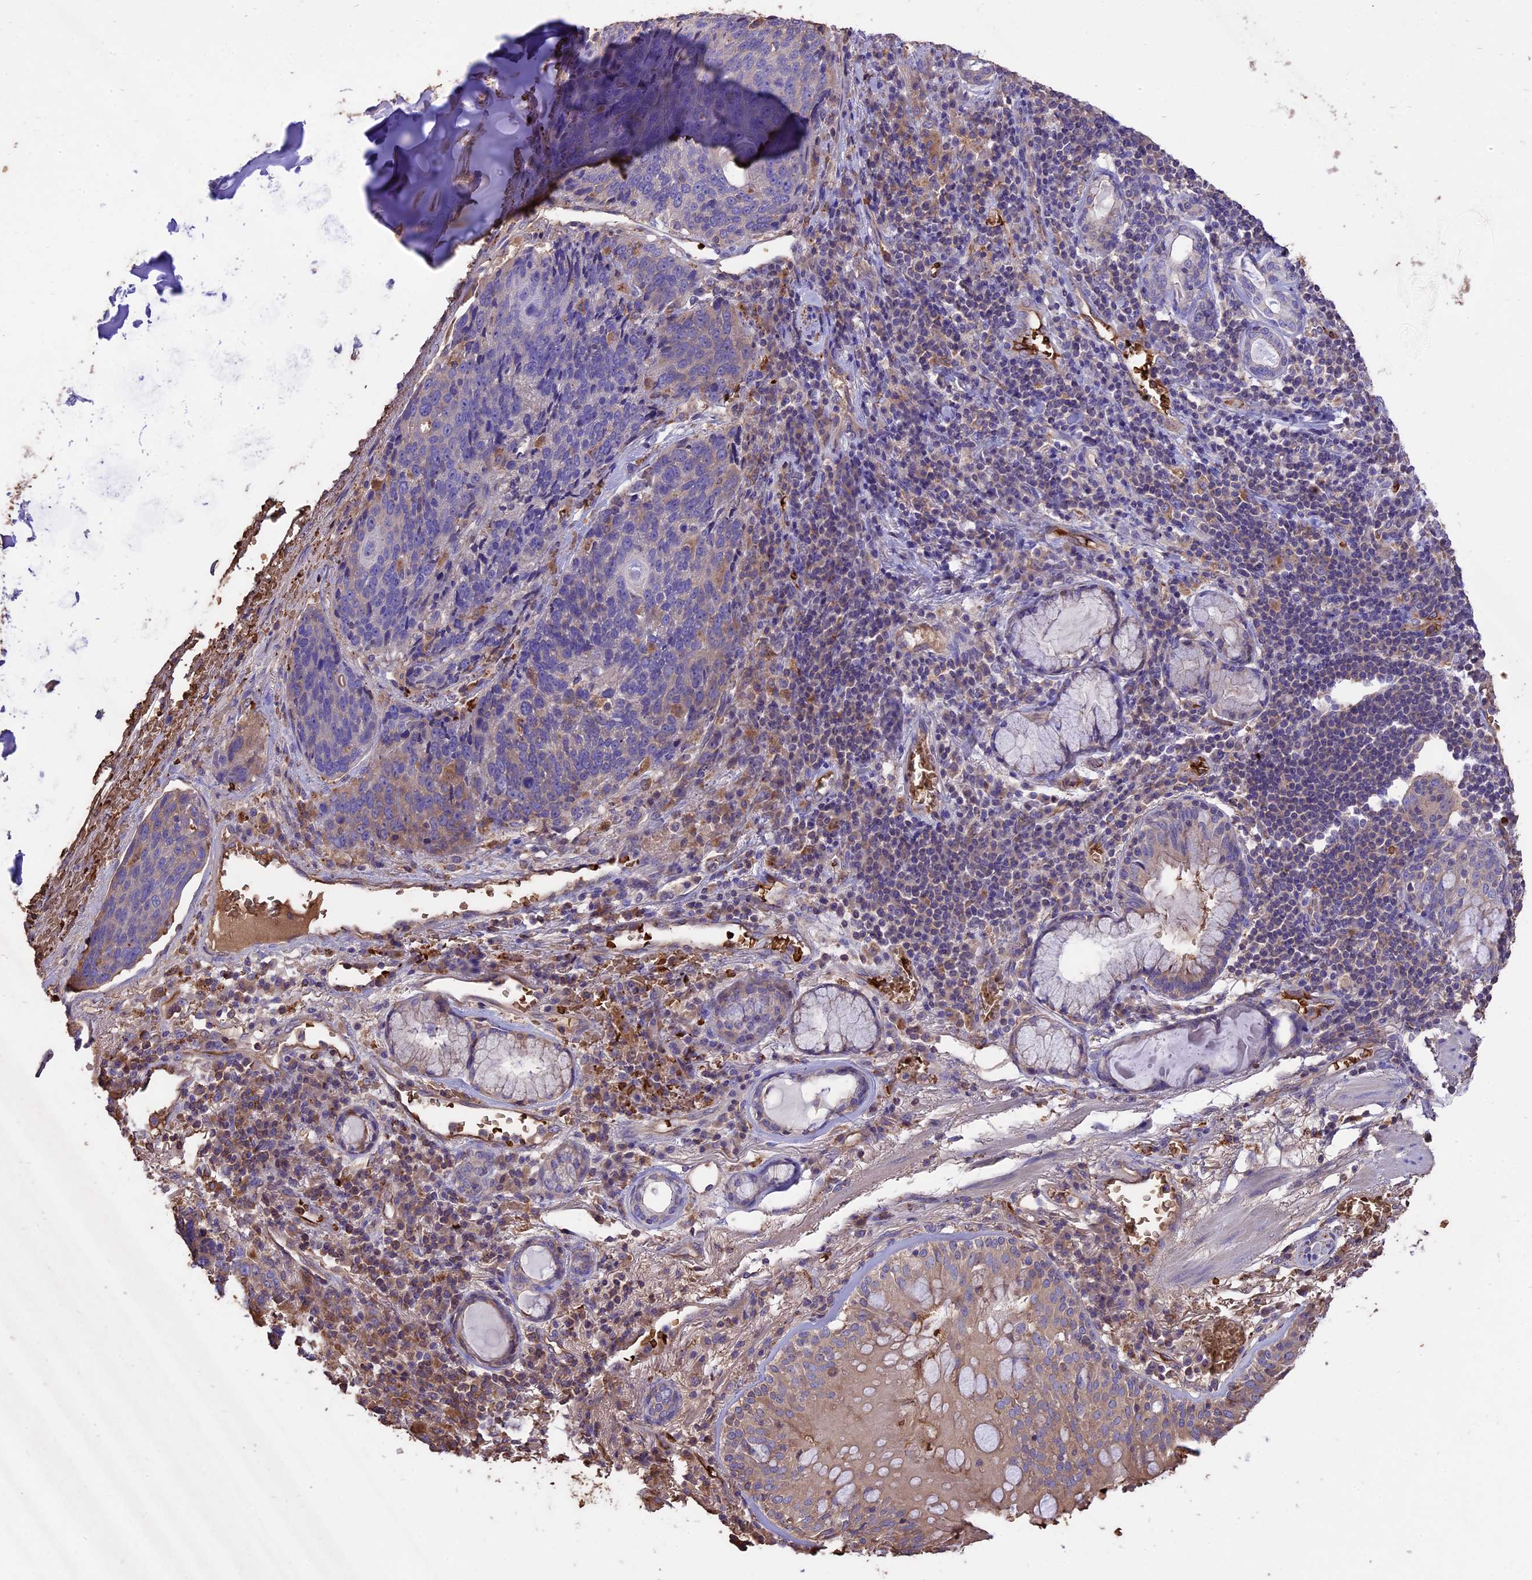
{"staining": {"intensity": "weak", "quantity": "<25%", "location": "cytoplasmic/membranous"}, "tissue": "lung cancer", "cell_type": "Tumor cells", "image_type": "cancer", "snomed": [{"axis": "morphology", "description": "Squamous cell carcinoma, NOS"}, {"axis": "topography", "description": "Lung"}], "caption": "Lung cancer was stained to show a protein in brown. There is no significant positivity in tumor cells. (DAB immunohistochemistry (IHC) with hematoxylin counter stain).", "gene": "TTC4", "patient": {"sex": "male", "age": 66}}